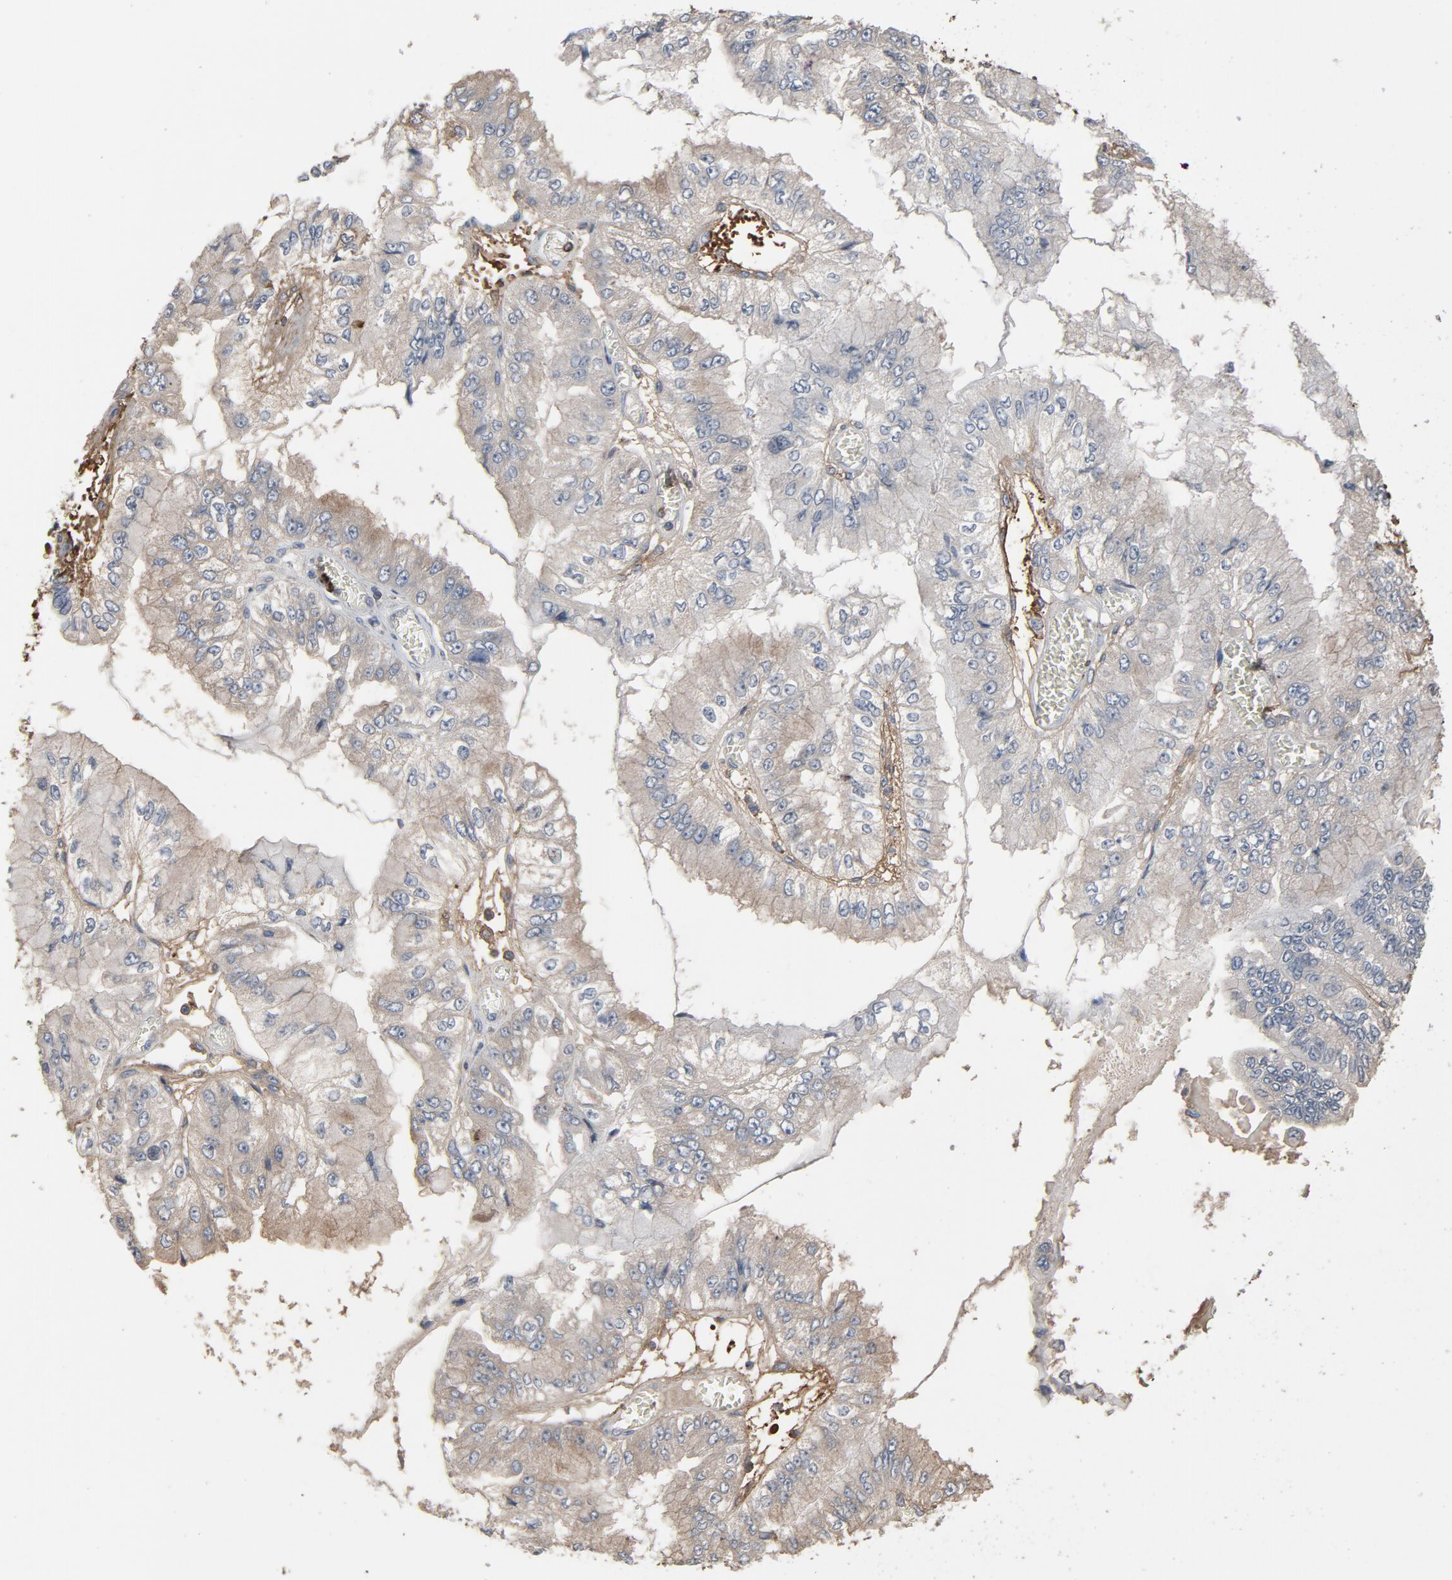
{"staining": {"intensity": "negative", "quantity": "none", "location": "none"}, "tissue": "liver cancer", "cell_type": "Tumor cells", "image_type": "cancer", "snomed": [{"axis": "morphology", "description": "Cholangiocarcinoma"}, {"axis": "topography", "description": "Liver"}], "caption": "Human liver cancer stained for a protein using immunohistochemistry reveals no positivity in tumor cells.", "gene": "PDZD4", "patient": {"sex": "female", "age": 79}}